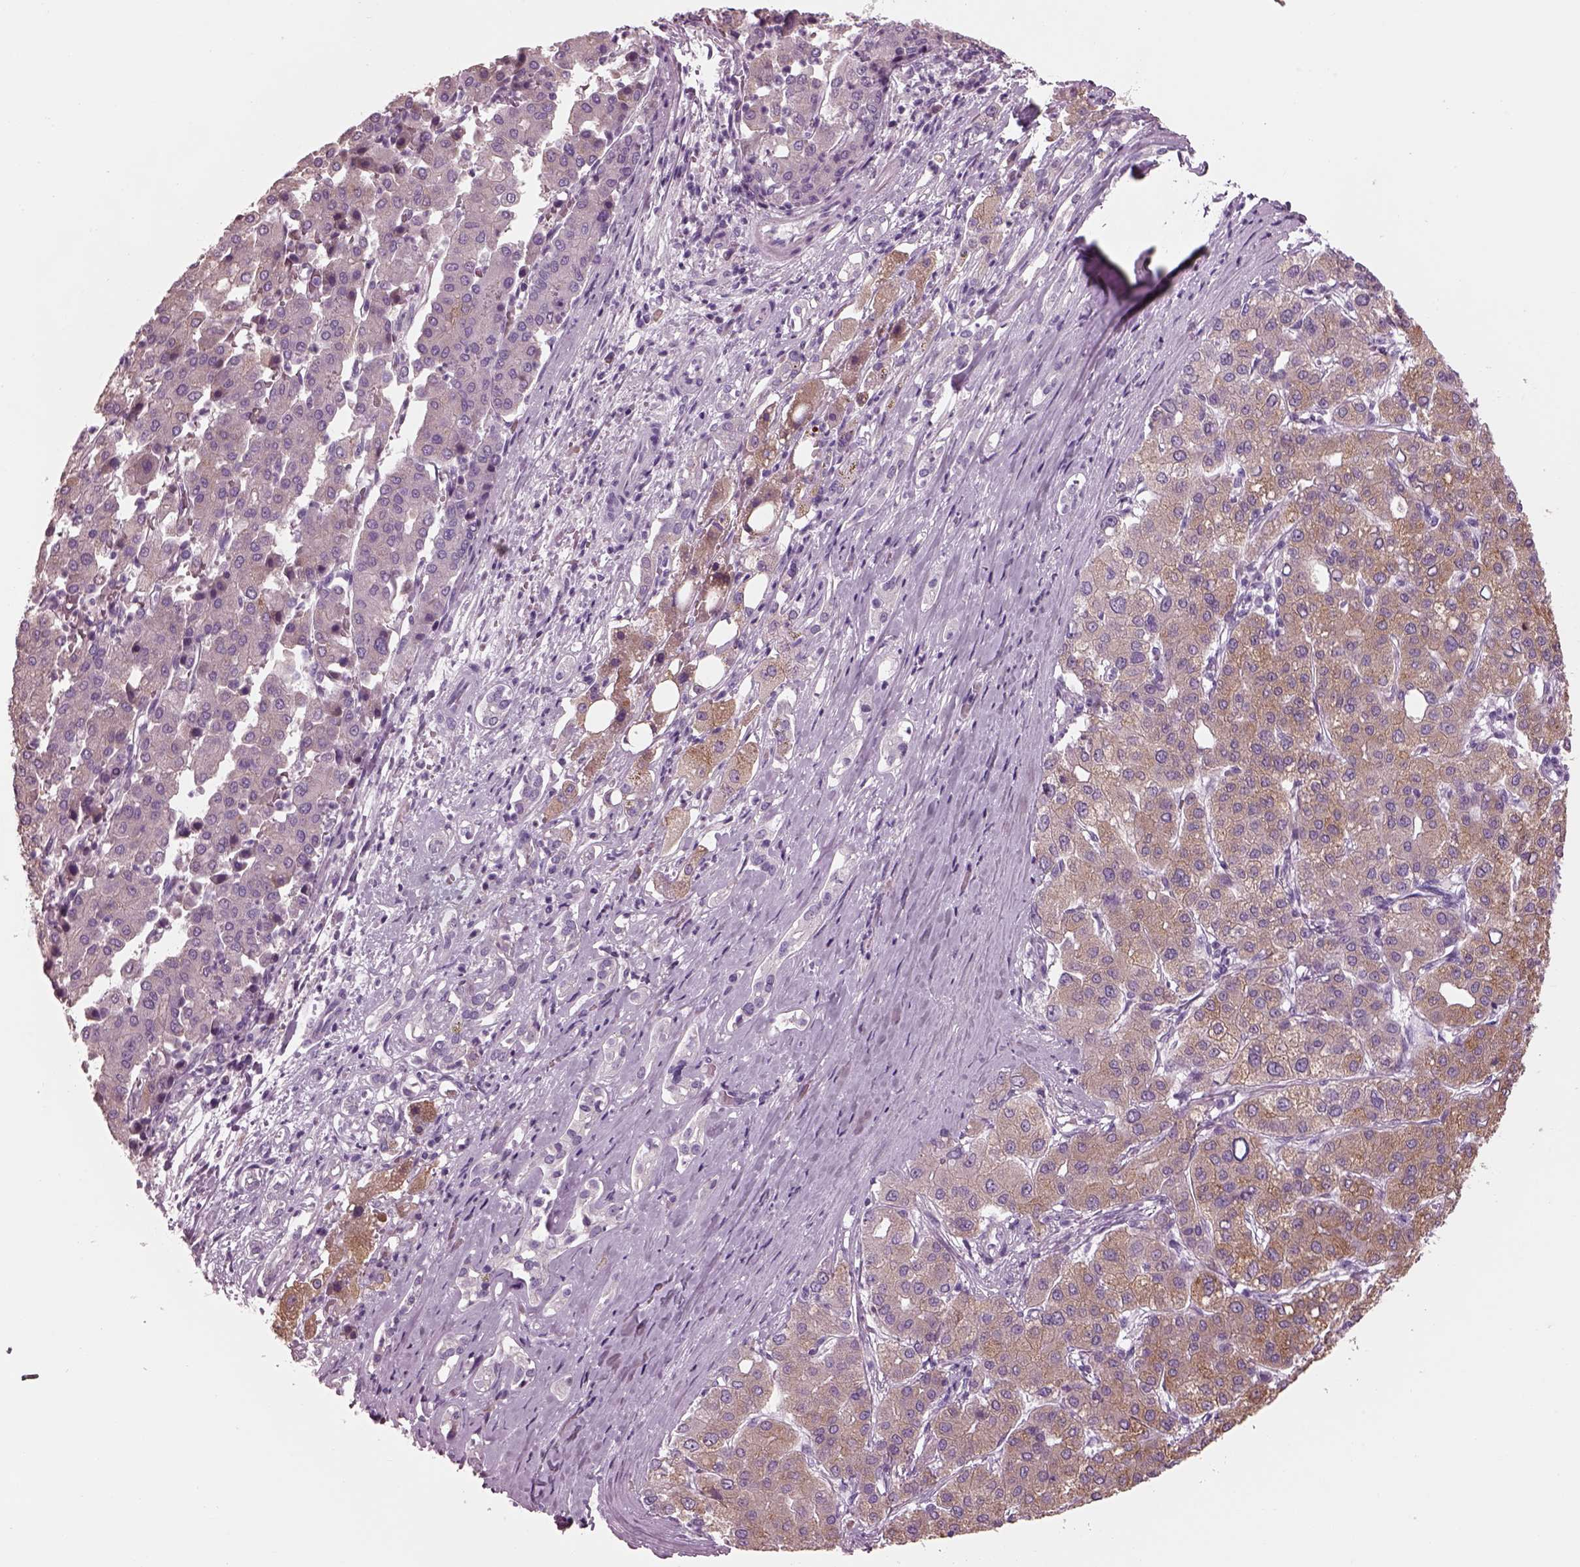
{"staining": {"intensity": "moderate", "quantity": ">75%", "location": "cytoplasmic/membranous"}, "tissue": "liver cancer", "cell_type": "Tumor cells", "image_type": "cancer", "snomed": [{"axis": "morphology", "description": "Carcinoma, Hepatocellular, NOS"}, {"axis": "topography", "description": "Liver"}], "caption": "Protein analysis of liver hepatocellular carcinoma tissue exhibits moderate cytoplasmic/membranous staining in about >75% of tumor cells.", "gene": "SLC27A2", "patient": {"sex": "male", "age": 65}}